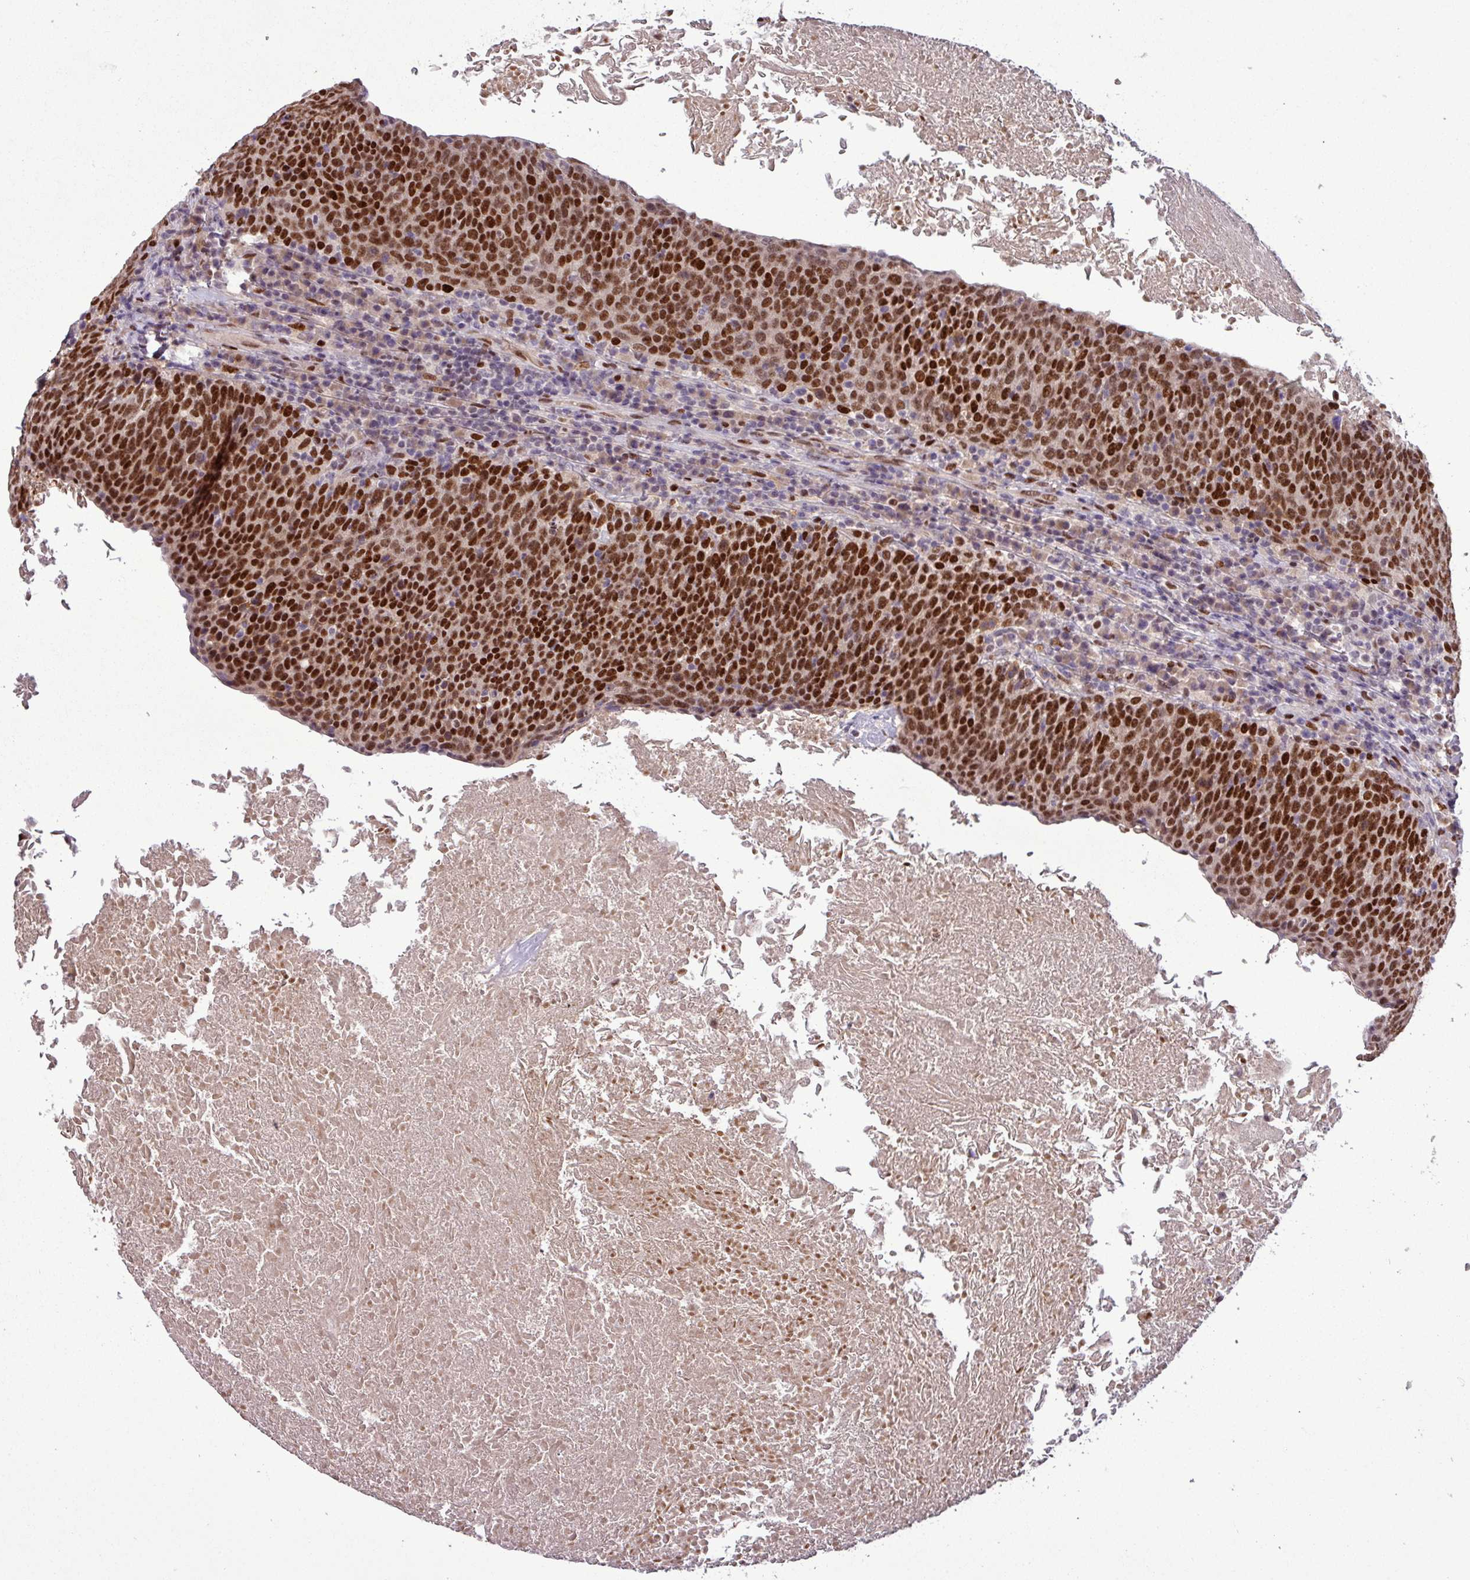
{"staining": {"intensity": "strong", "quantity": ">75%", "location": "nuclear"}, "tissue": "head and neck cancer", "cell_type": "Tumor cells", "image_type": "cancer", "snomed": [{"axis": "morphology", "description": "Squamous cell carcinoma, NOS"}, {"axis": "morphology", "description": "Squamous cell carcinoma, metastatic, NOS"}, {"axis": "topography", "description": "Lymph node"}, {"axis": "topography", "description": "Head-Neck"}], "caption": "High-magnification brightfield microscopy of head and neck cancer stained with DAB (brown) and counterstained with hematoxylin (blue). tumor cells exhibit strong nuclear expression is identified in about>75% of cells. (Stains: DAB (3,3'-diaminobenzidine) in brown, nuclei in blue, Microscopy: brightfield microscopy at high magnification).", "gene": "IRF2BPL", "patient": {"sex": "male", "age": 62}}